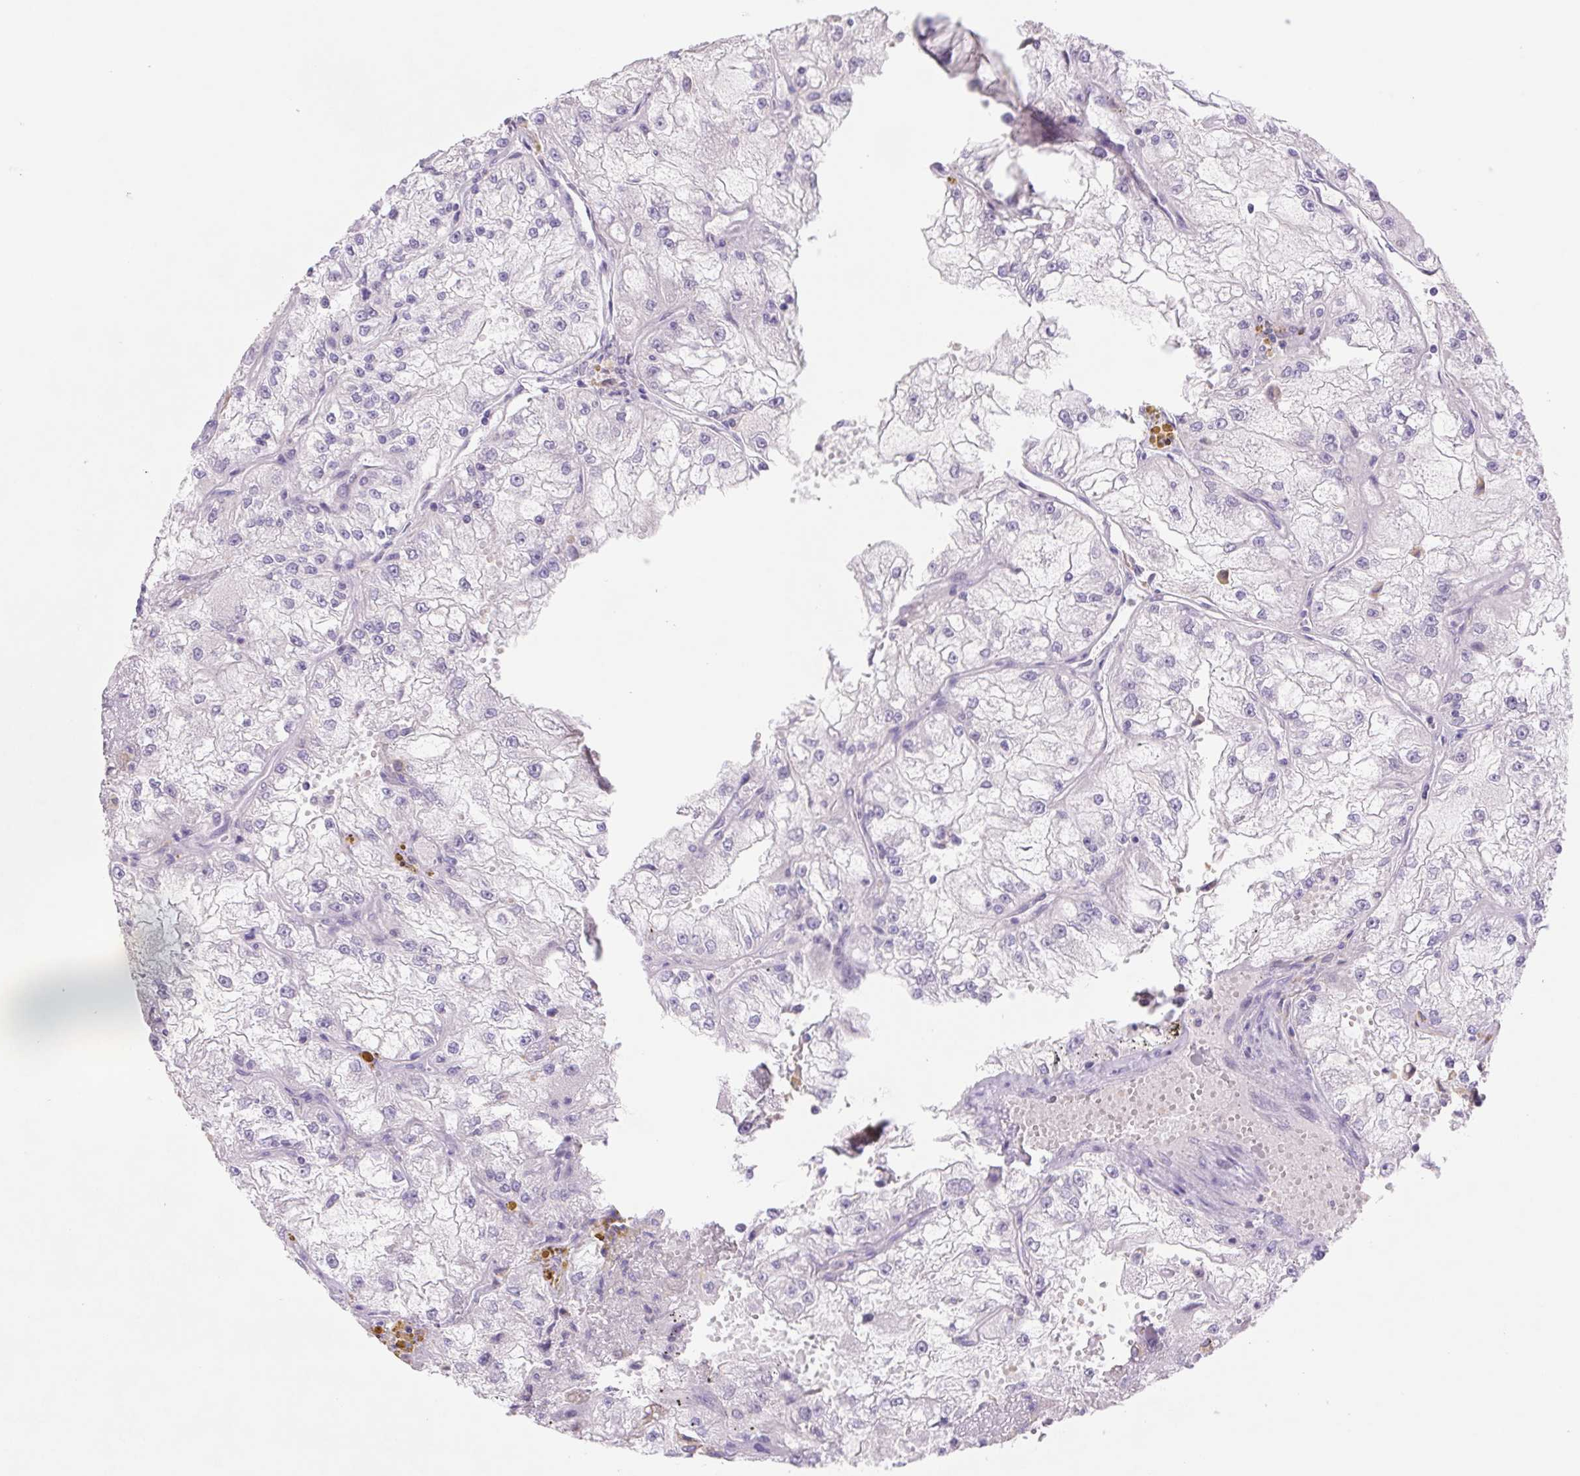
{"staining": {"intensity": "negative", "quantity": "none", "location": "none"}, "tissue": "renal cancer", "cell_type": "Tumor cells", "image_type": "cancer", "snomed": [{"axis": "morphology", "description": "Adenocarcinoma, NOS"}, {"axis": "topography", "description": "Kidney"}], "caption": "Human renal cancer (adenocarcinoma) stained for a protein using immunohistochemistry (IHC) exhibits no positivity in tumor cells.", "gene": "DPPA5", "patient": {"sex": "female", "age": 72}}